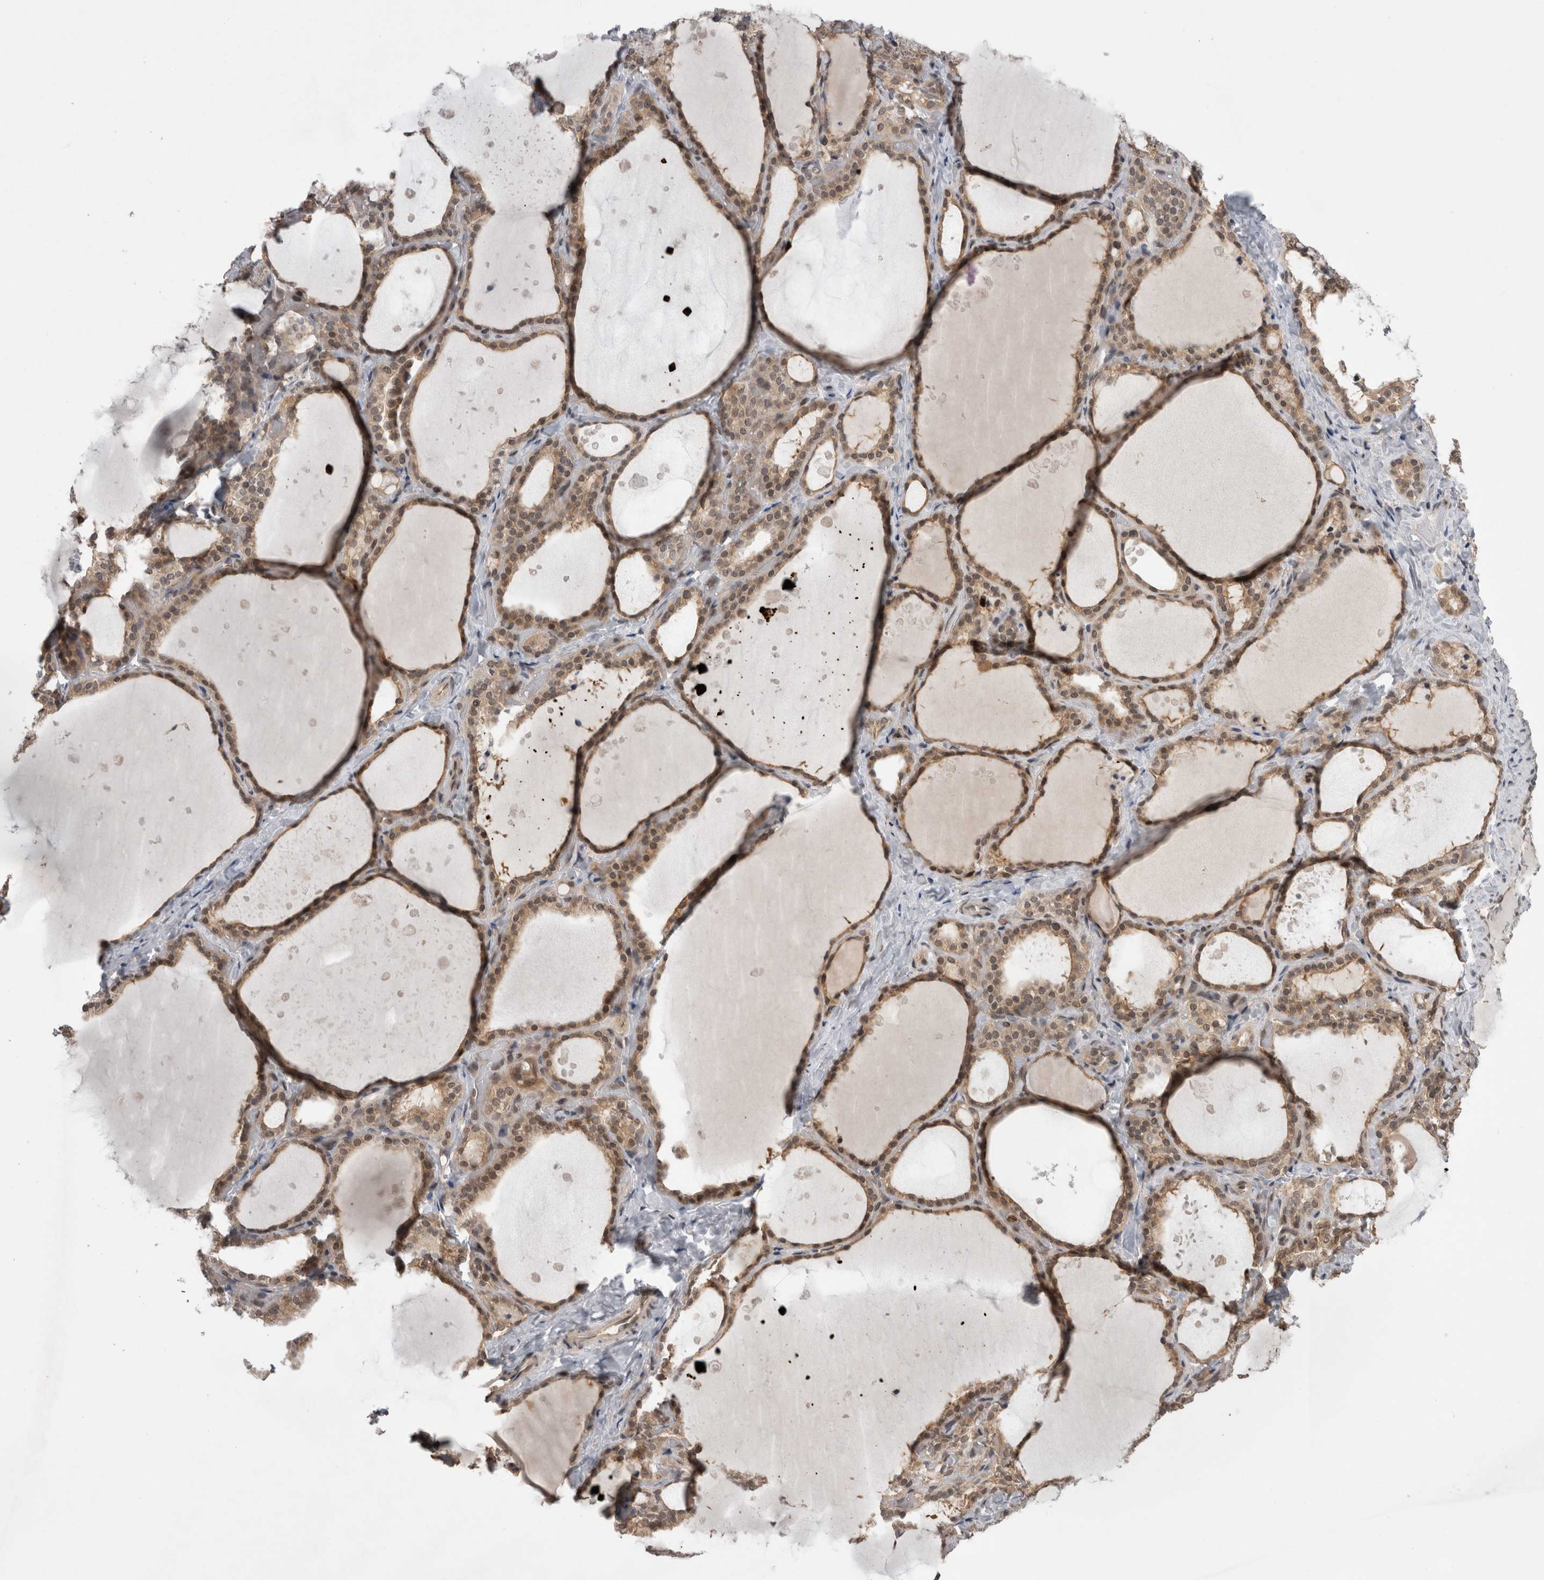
{"staining": {"intensity": "weak", "quantity": ">75%", "location": "cytoplasmic/membranous,nuclear"}, "tissue": "thyroid gland", "cell_type": "Glandular cells", "image_type": "normal", "snomed": [{"axis": "morphology", "description": "Normal tissue, NOS"}, {"axis": "topography", "description": "Thyroid gland"}], "caption": "An immunohistochemistry (IHC) photomicrograph of benign tissue is shown. Protein staining in brown labels weak cytoplasmic/membranous,nuclear positivity in thyroid gland within glandular cells. The protein of interest is shown in brown color, while the nuclei are stained blue.", "gene": "ZNF341", "patient": {"sex": "female", "age": 44}}